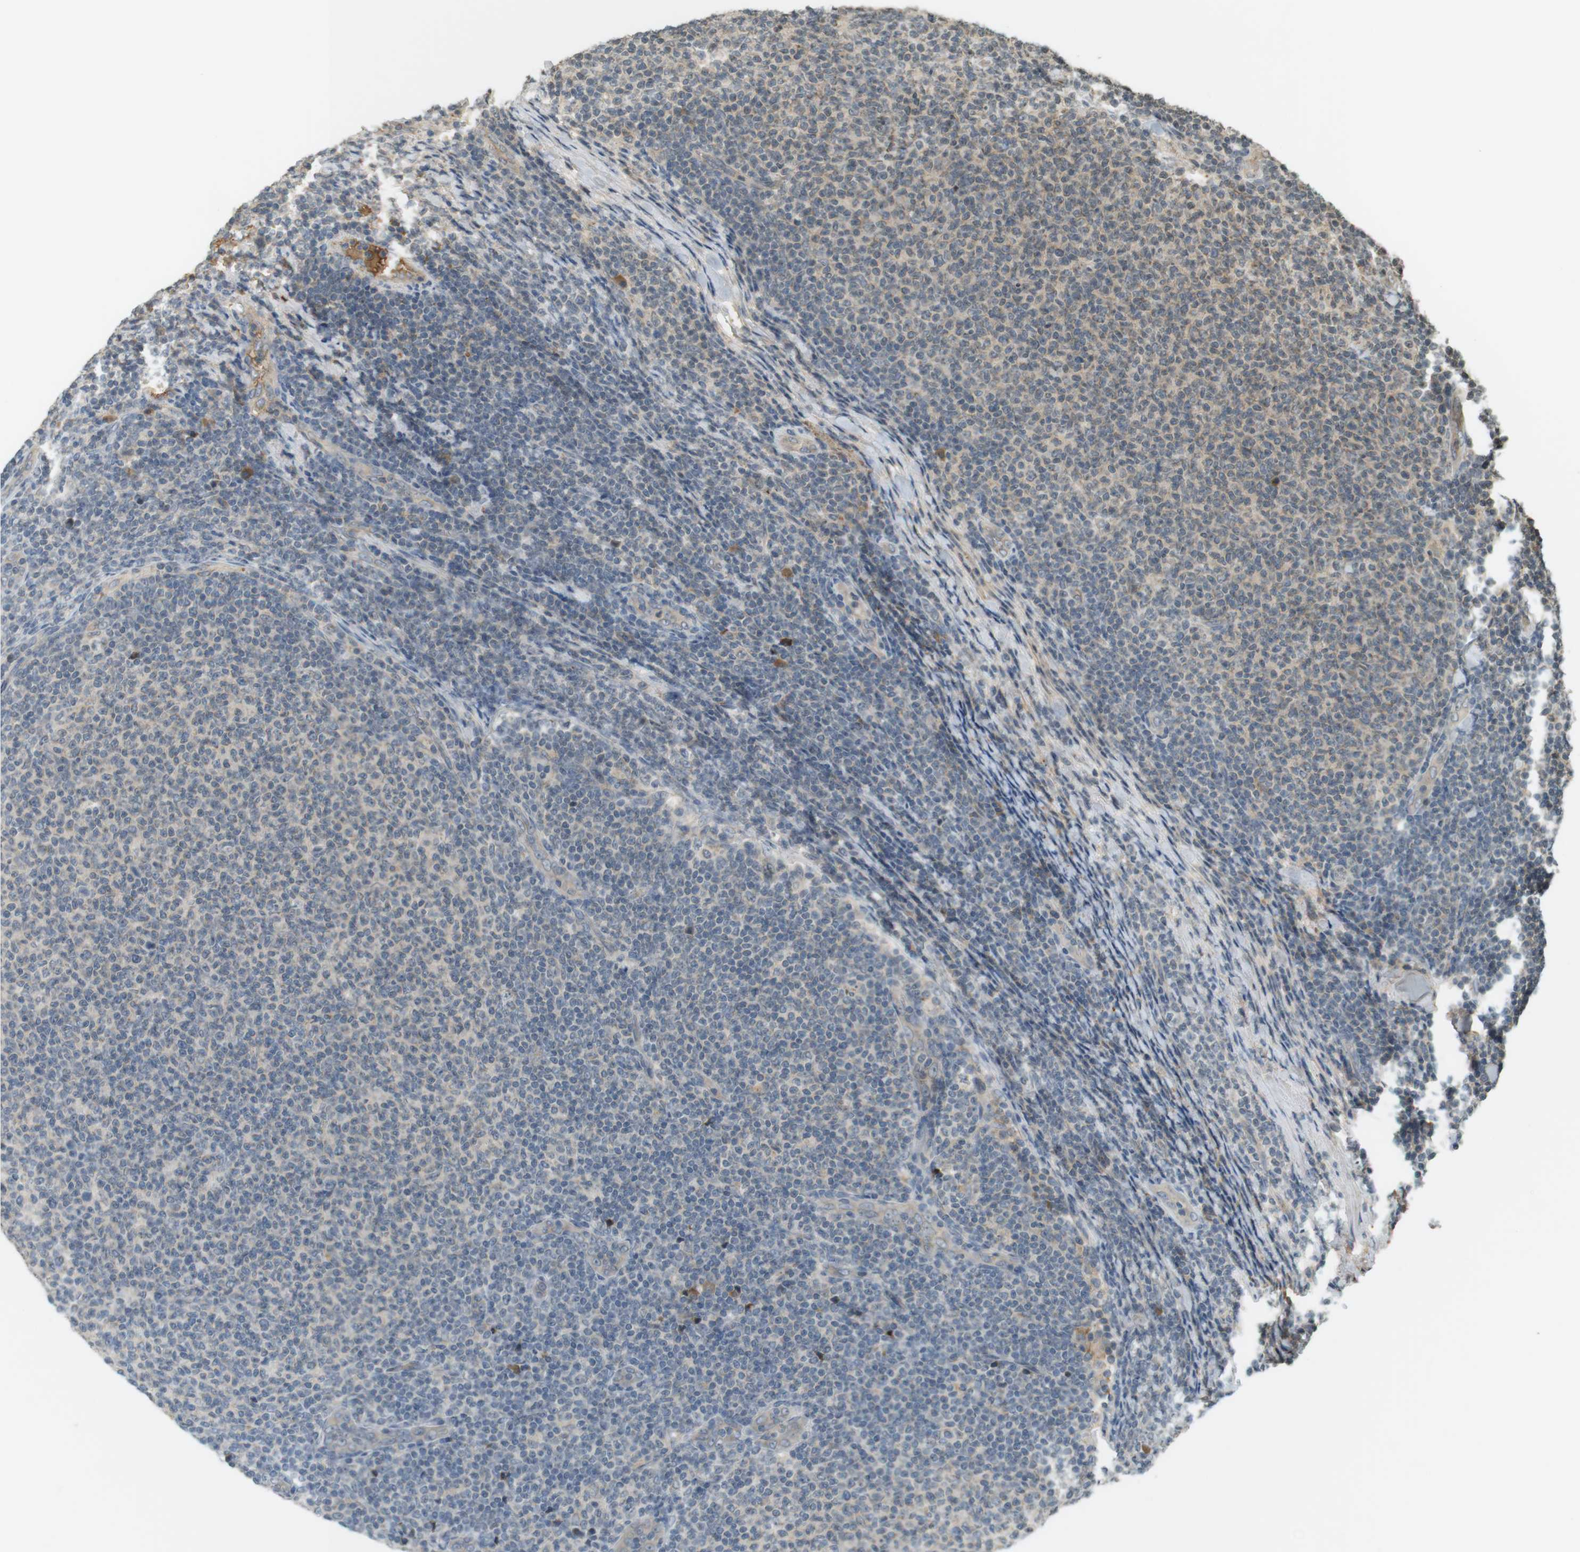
{"staining": {"intensity": "weak", "quantity": "<25%", "location": "cytoplasmic/membranous"}, "tissue": "lymphoma", "cell_type": "Tumor cells", "image_type": "cancer", "snomed": [{"axis": "morphology", "description": "Malignant lymphoma, non-Hodgkin's type, Low grade"}, {"axis": "topography", "description": "Lymph node"}], "caption": "Tumor cells are negative for brown protein staining in lymphoma.", "gene": "SRR", "patient": {"sex": "male", "age": 66}}